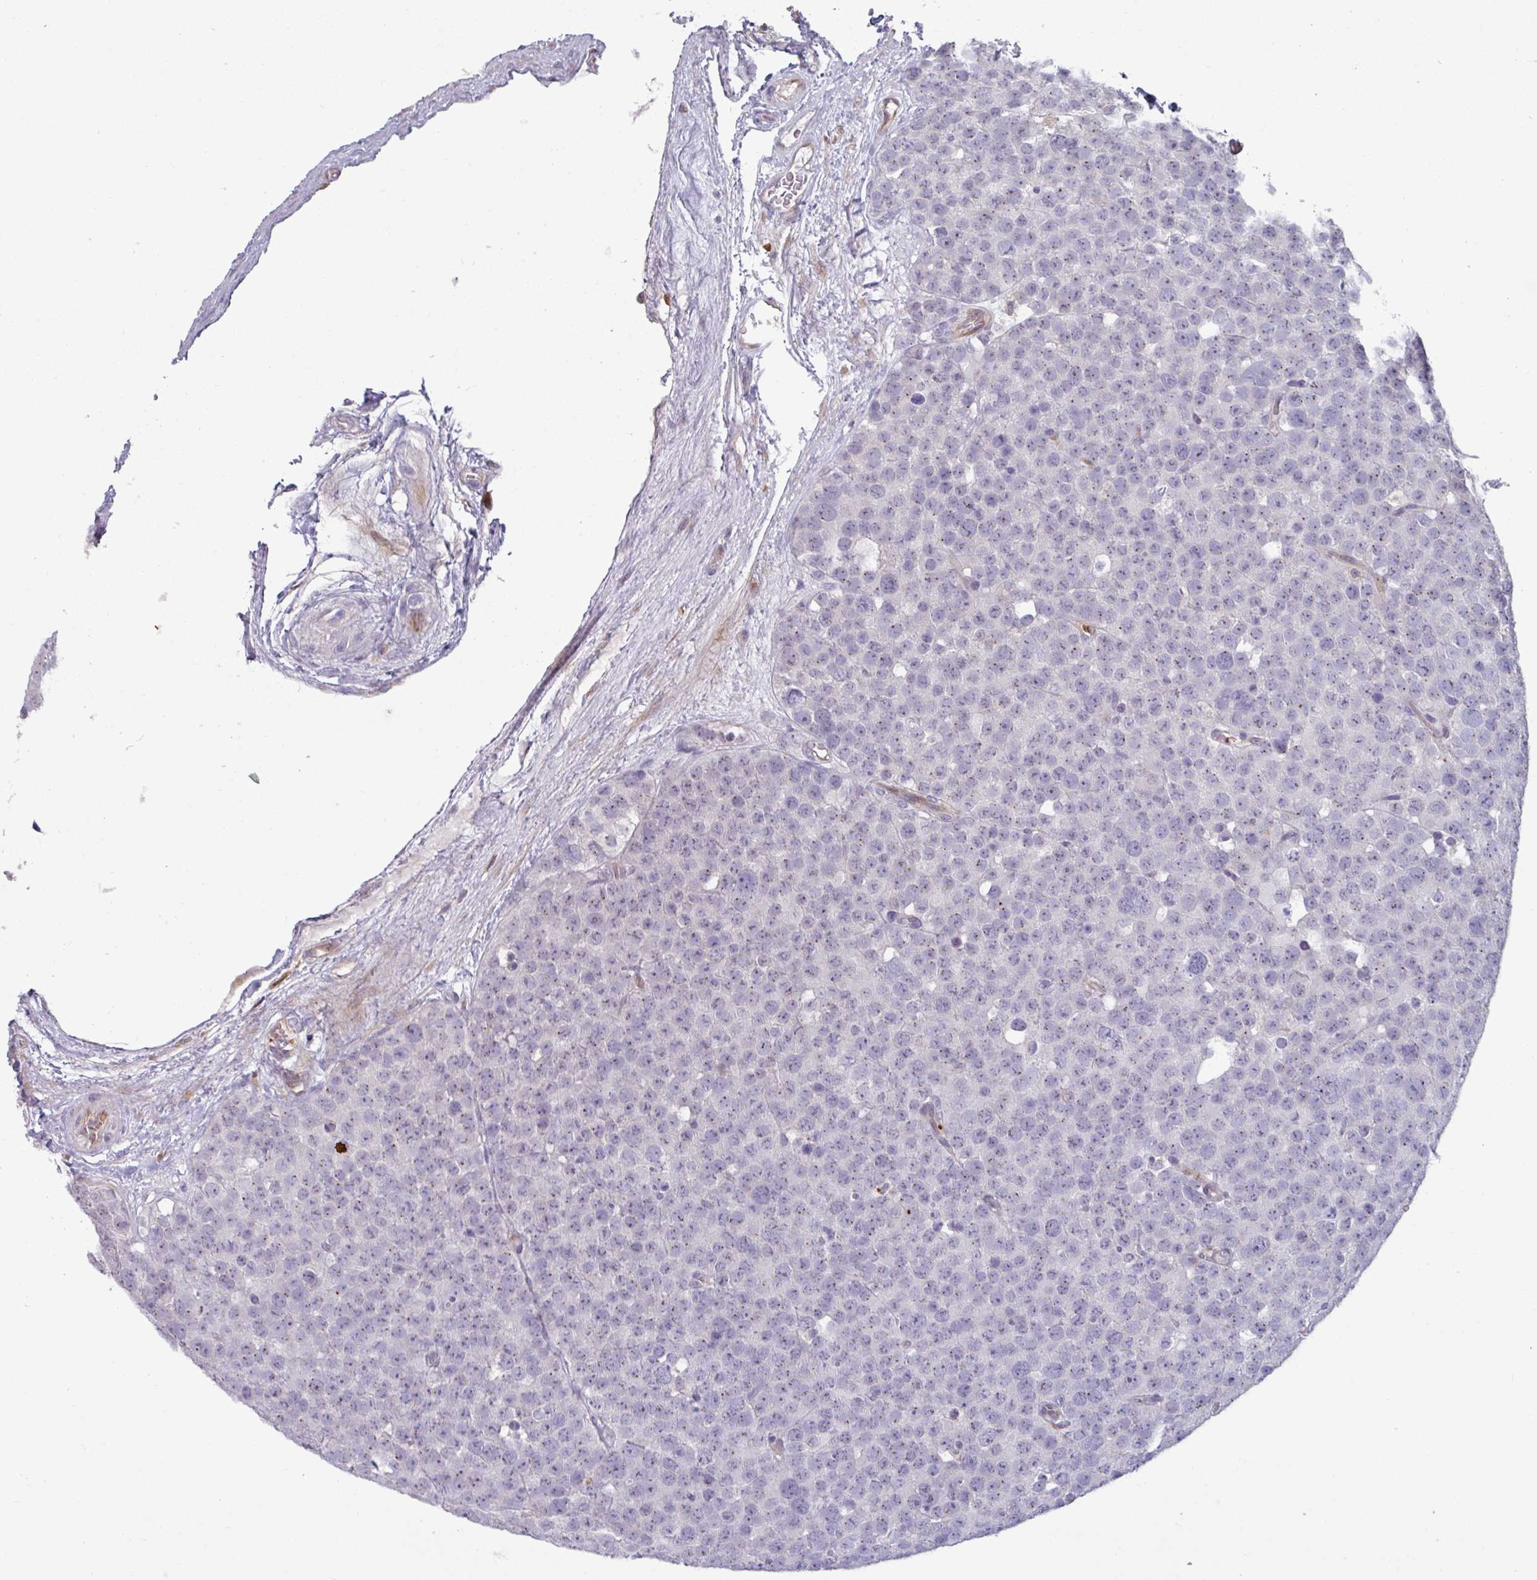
{"staining": {"intensity": "negative", "quantity": "none", "location": "none"}, "tissue": "testis cancer", "cell_type": "Tumor cells", "image_type": "cancer", "snomed": [{"axis": "morphology", "description": "Seminoma, NOS"}, {"axis": "topography", "description": "Testis"}], "caption": "Immunohistochemistry micrograph of seminoma (testis) stained for a protein (brown), which shows no staining in tumor cells.", "gene": "SEC61G", "patient": {"sex": "male", "age": 71}}